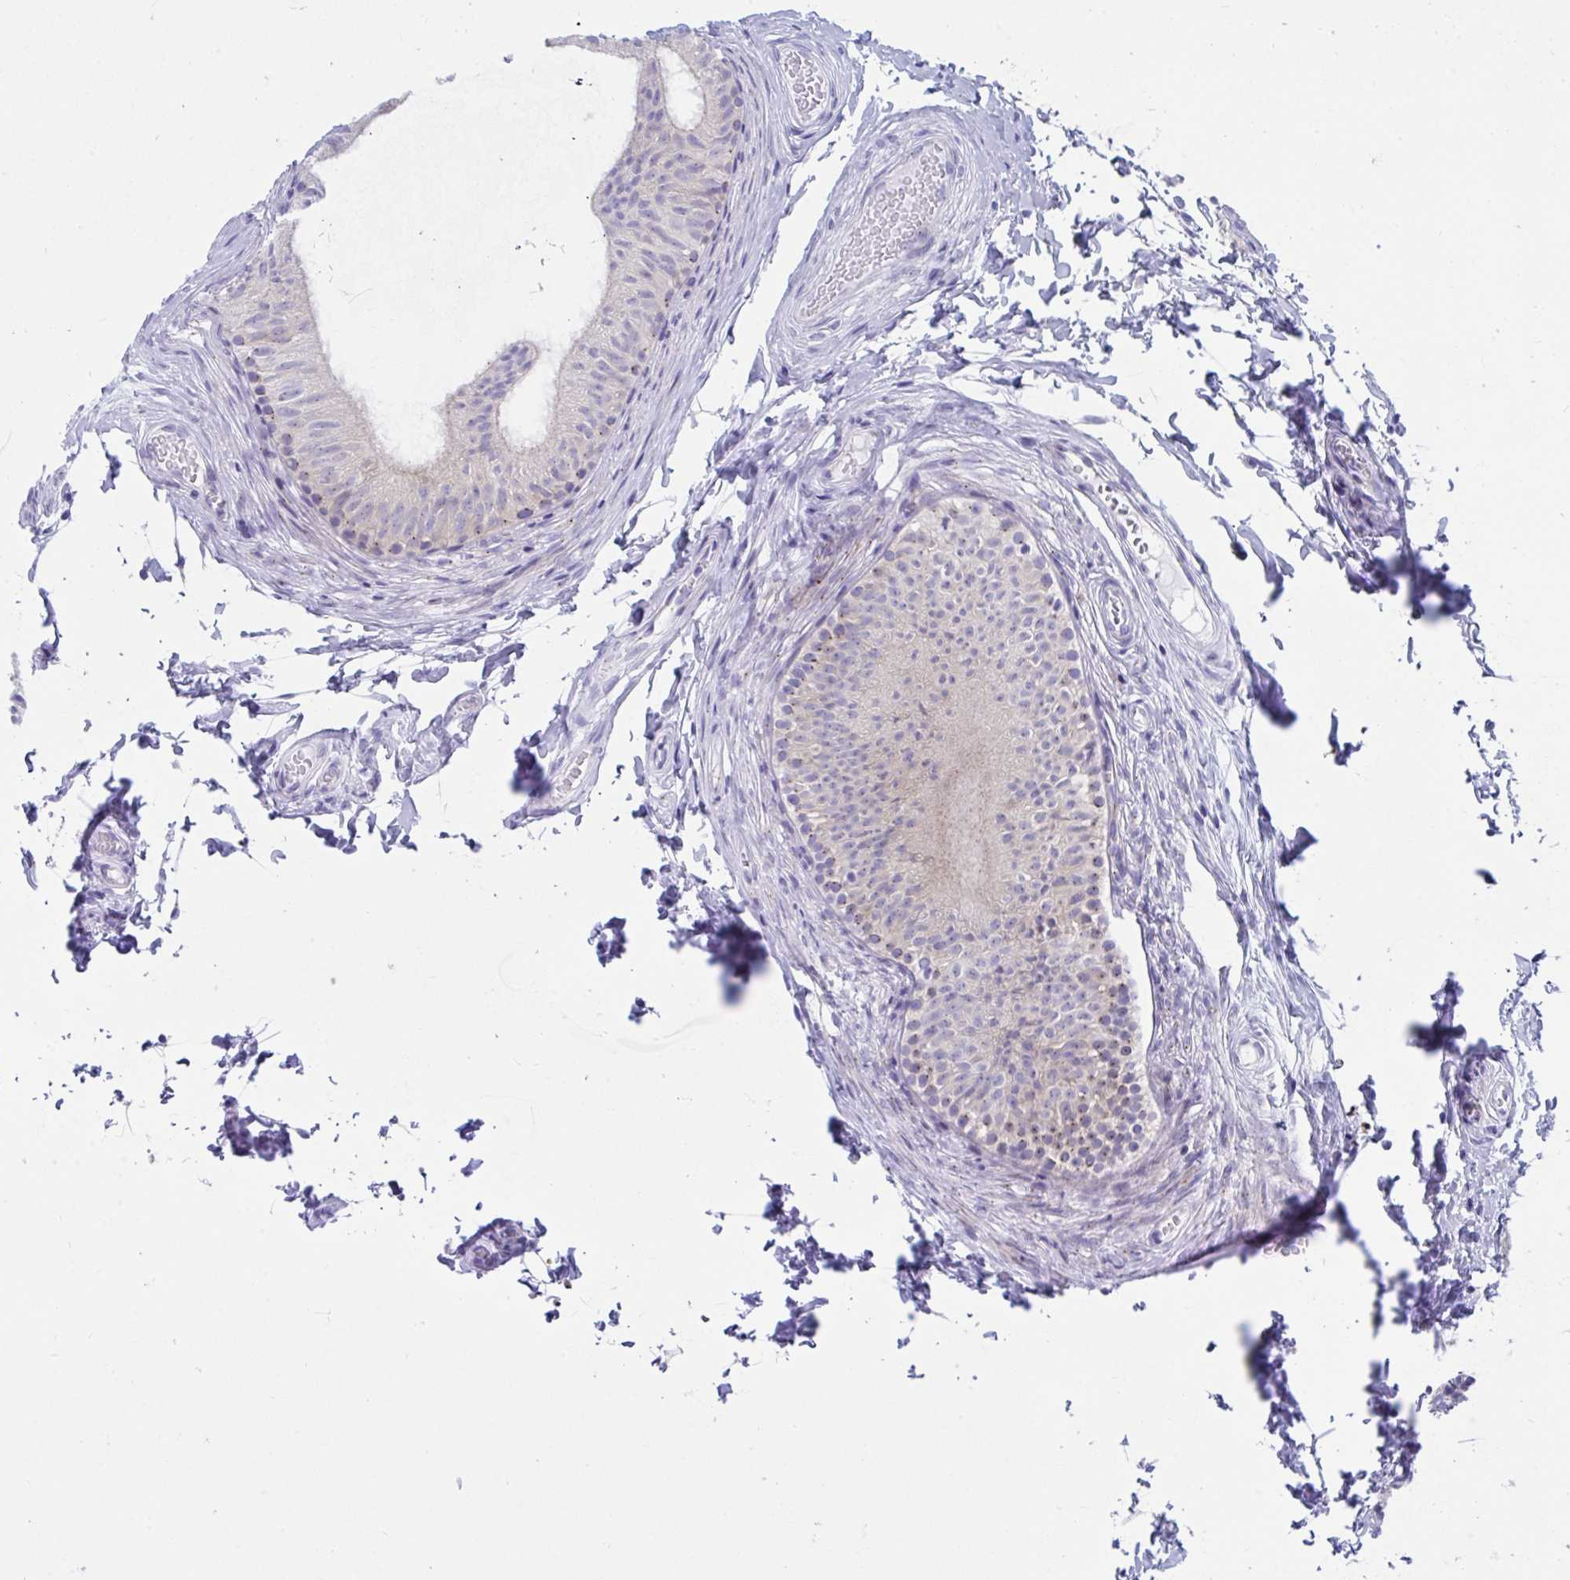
{"staining": {"intensity": "strong", "quantity": "<25%", "location": "cytoplasmic/membranous"}, "tissue": "epididymis", "cell_type": "Glandular cells", "image_type": "normal", "snomed": [{"axis": "morphology", "description": "Normal tissue, NOS"}, {"axis": "topography", "description": "Epididymis, spermatic cord, NOS"}, {"axis": "topography", "description": "Epididymis"}, {"axis": "topography", "description": "Peripheral nerve tissue"}], "caption": "Immunohistochemistry (IHC) histopathology image of normal epididymis: human epididymis stained using IHC demonstrates medium levels of strong protein expression localized specifically in the cytoplasmic/membranous of glandular cells, appearing as a cytoplasmic/membranous brown color.", "gene": "TTC30A", "patient": {"sex": "male", "age": 29}}